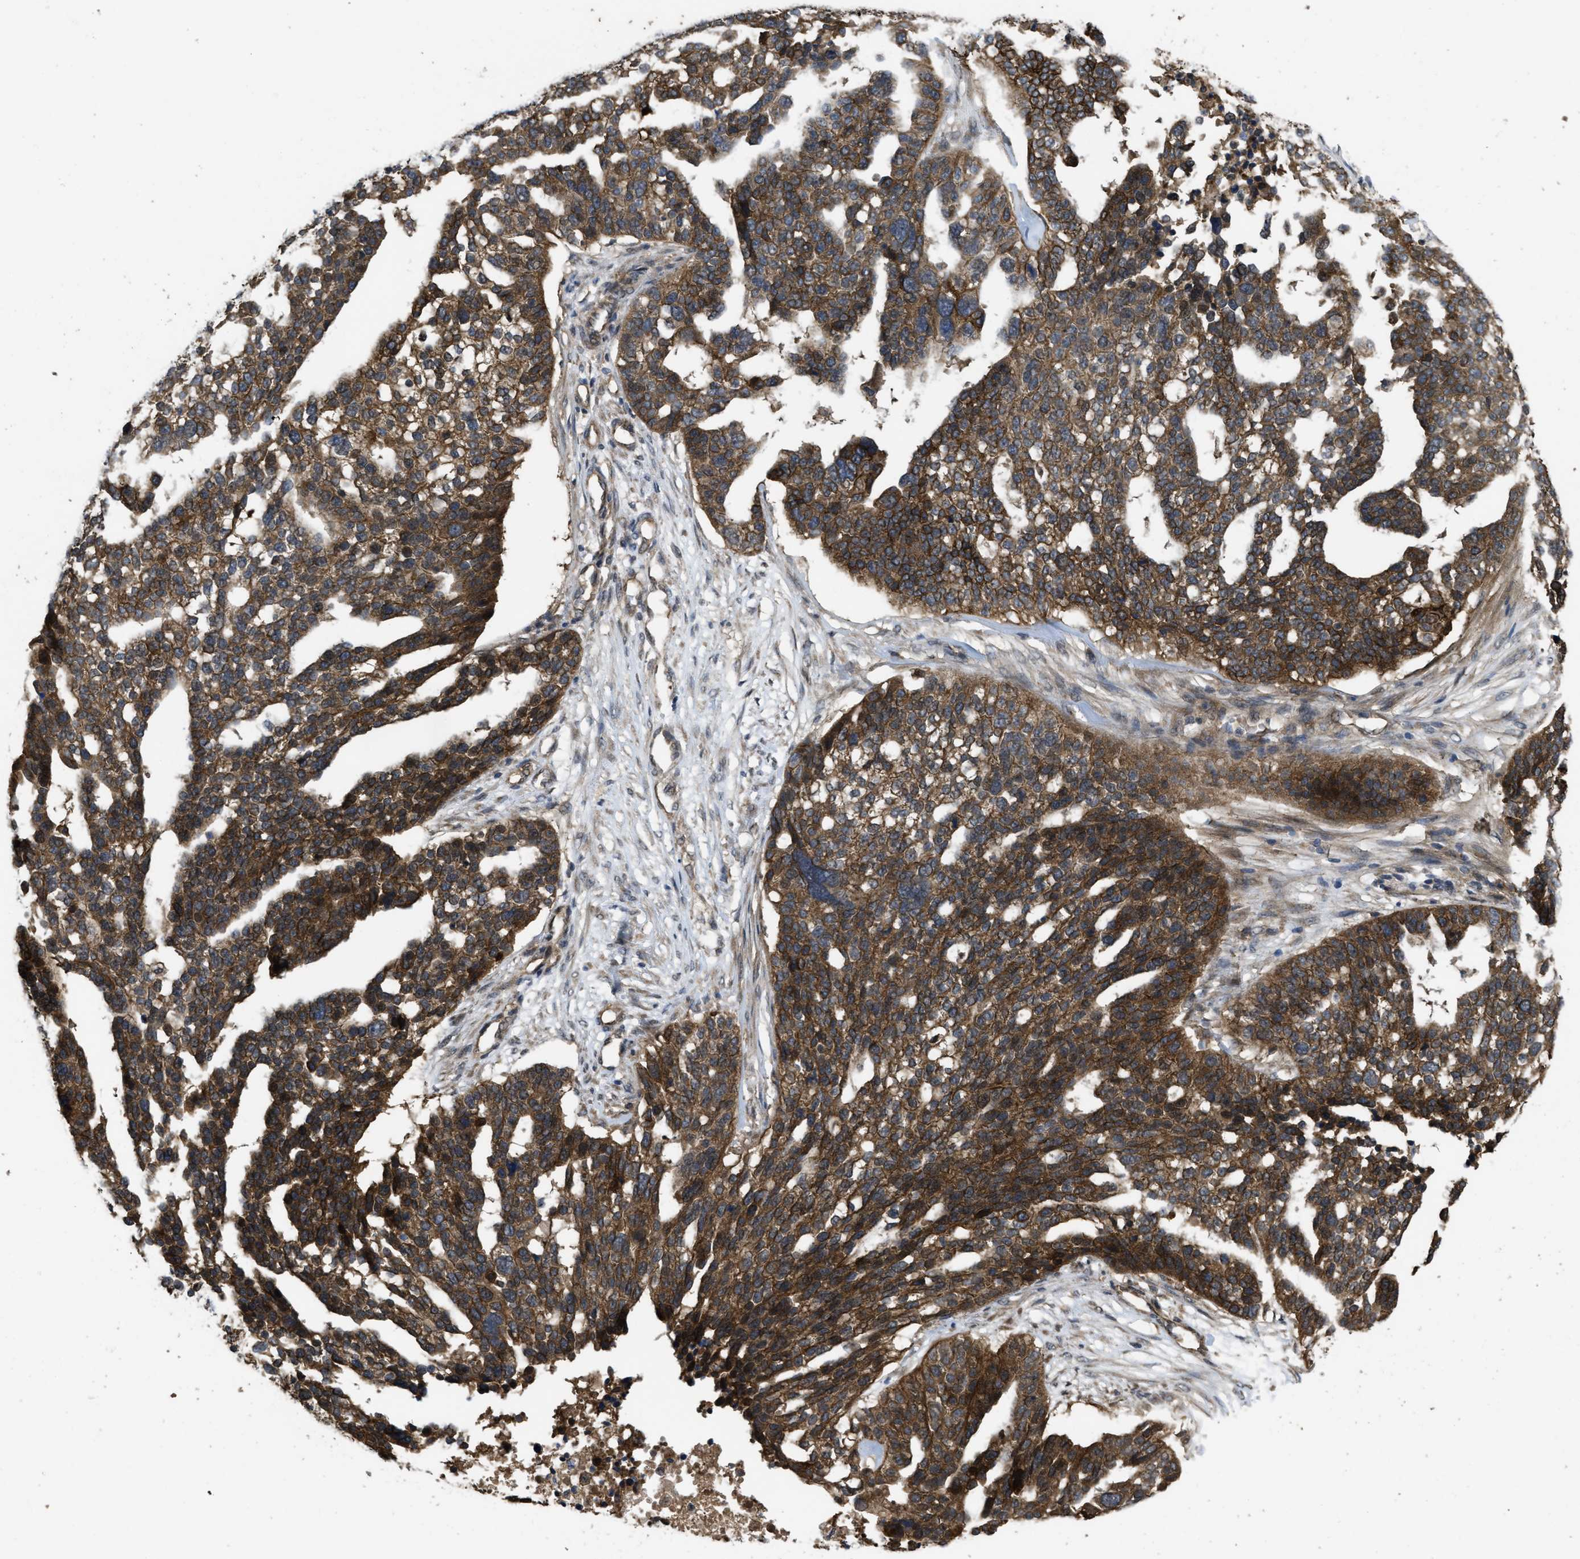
{"staining": {"intensity": "strong", "quantity": ">75%", "location": "cytoplasmic/membranous"}, "tissue": "ovarian cancer", "cell_type": "Tumor cells", "image_type": "cancer", "snomed": [{"axis": "morphology", "description": "Cystadenocarcinoma, serous, NOS"}, {"axis": "topography", "description": "Ovary"}], "caption": "Brown immunohistochemical staining in ovarian cancer exhibits strong cytoplasmic/membranous staining in about >75% of tumor cells.", "gene": "FZD6", "patient": {"sex": "female", "age": 59}}